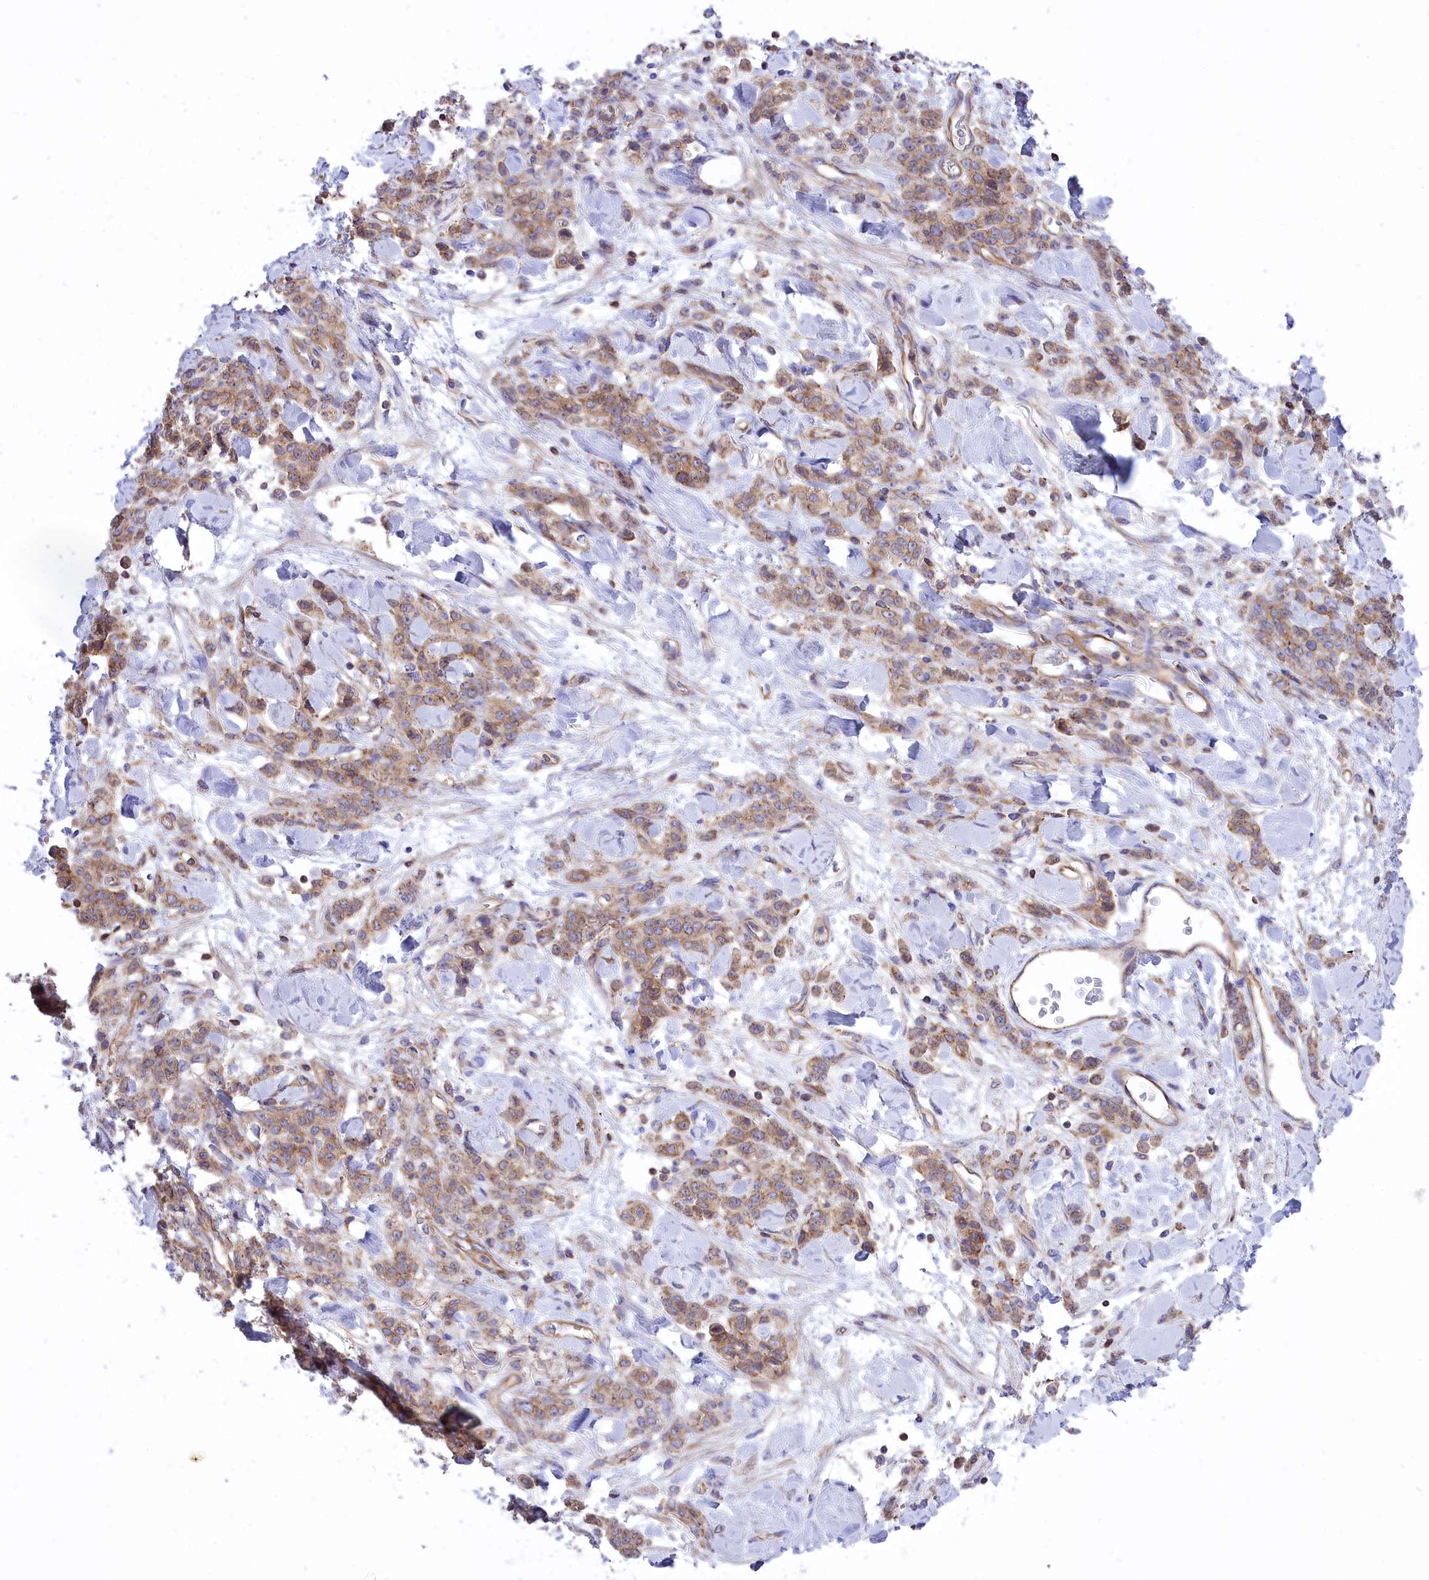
{"staining": {"intensity": "weak", "quantity": ">75%", "location": "cytoplasmic/membranous"}, "tissue": "stomach cancer", "cell_type": "Tumor cells", "image_type": "cancer", "snomed": [{"axis": "morphology", "description": "Normal tissue, NOS"}, {"axis": "morphology", "description": "Adenocarcinoma, NOS"}, {"axis": "topography", "description": "Stomach"}], "caption": "Tumor cells reveal low levels of weak cytoplasmic/membranous positivity in about >75% of cells in human stomach cancer (adenocarcinoma).", "gene": "SEPTIN9", "patient": {"sex": "male", "age": 82}}